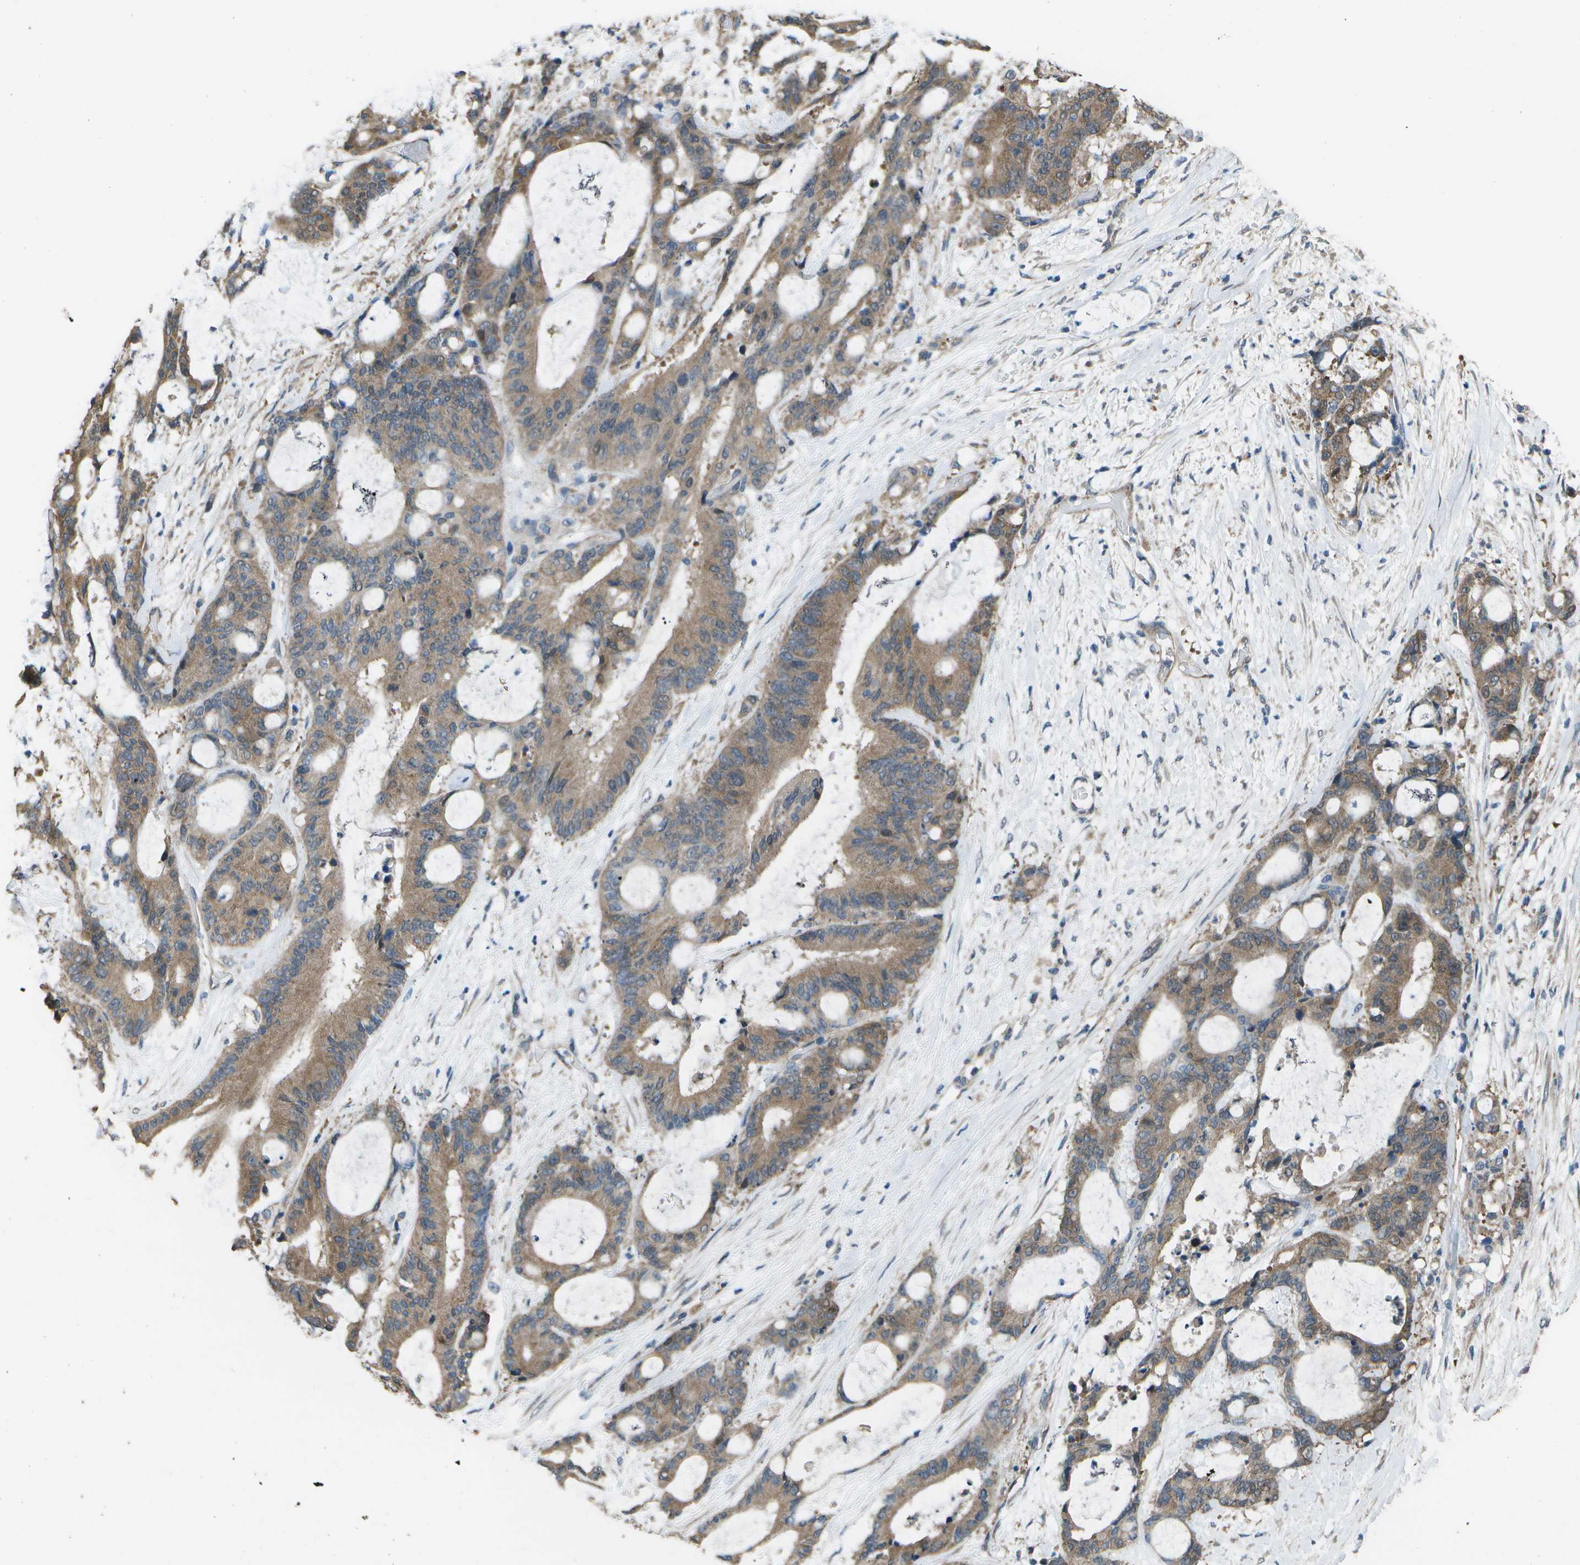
{"staining": {"intensity": "moderate", "quantity": ">75%", "location": "cytoplasmic/membranous"}, "tissue": "liver cancer", "cell_type": "Tumor cells", "image_type": "cancer", "snomed": [{"axis": "morphology", "description": "Cholangiocarcinoma"}, {"axis": "topography", "description": "Liver"}], "caption": "This is a histology image of IHC staining of liver cholangiocarcinoma, which shows moderate positivity in the cytoplasmic/membranous of tumor cells.", "gene": "CLNS1A", "patient": {"sex": "female", "age": 73}}